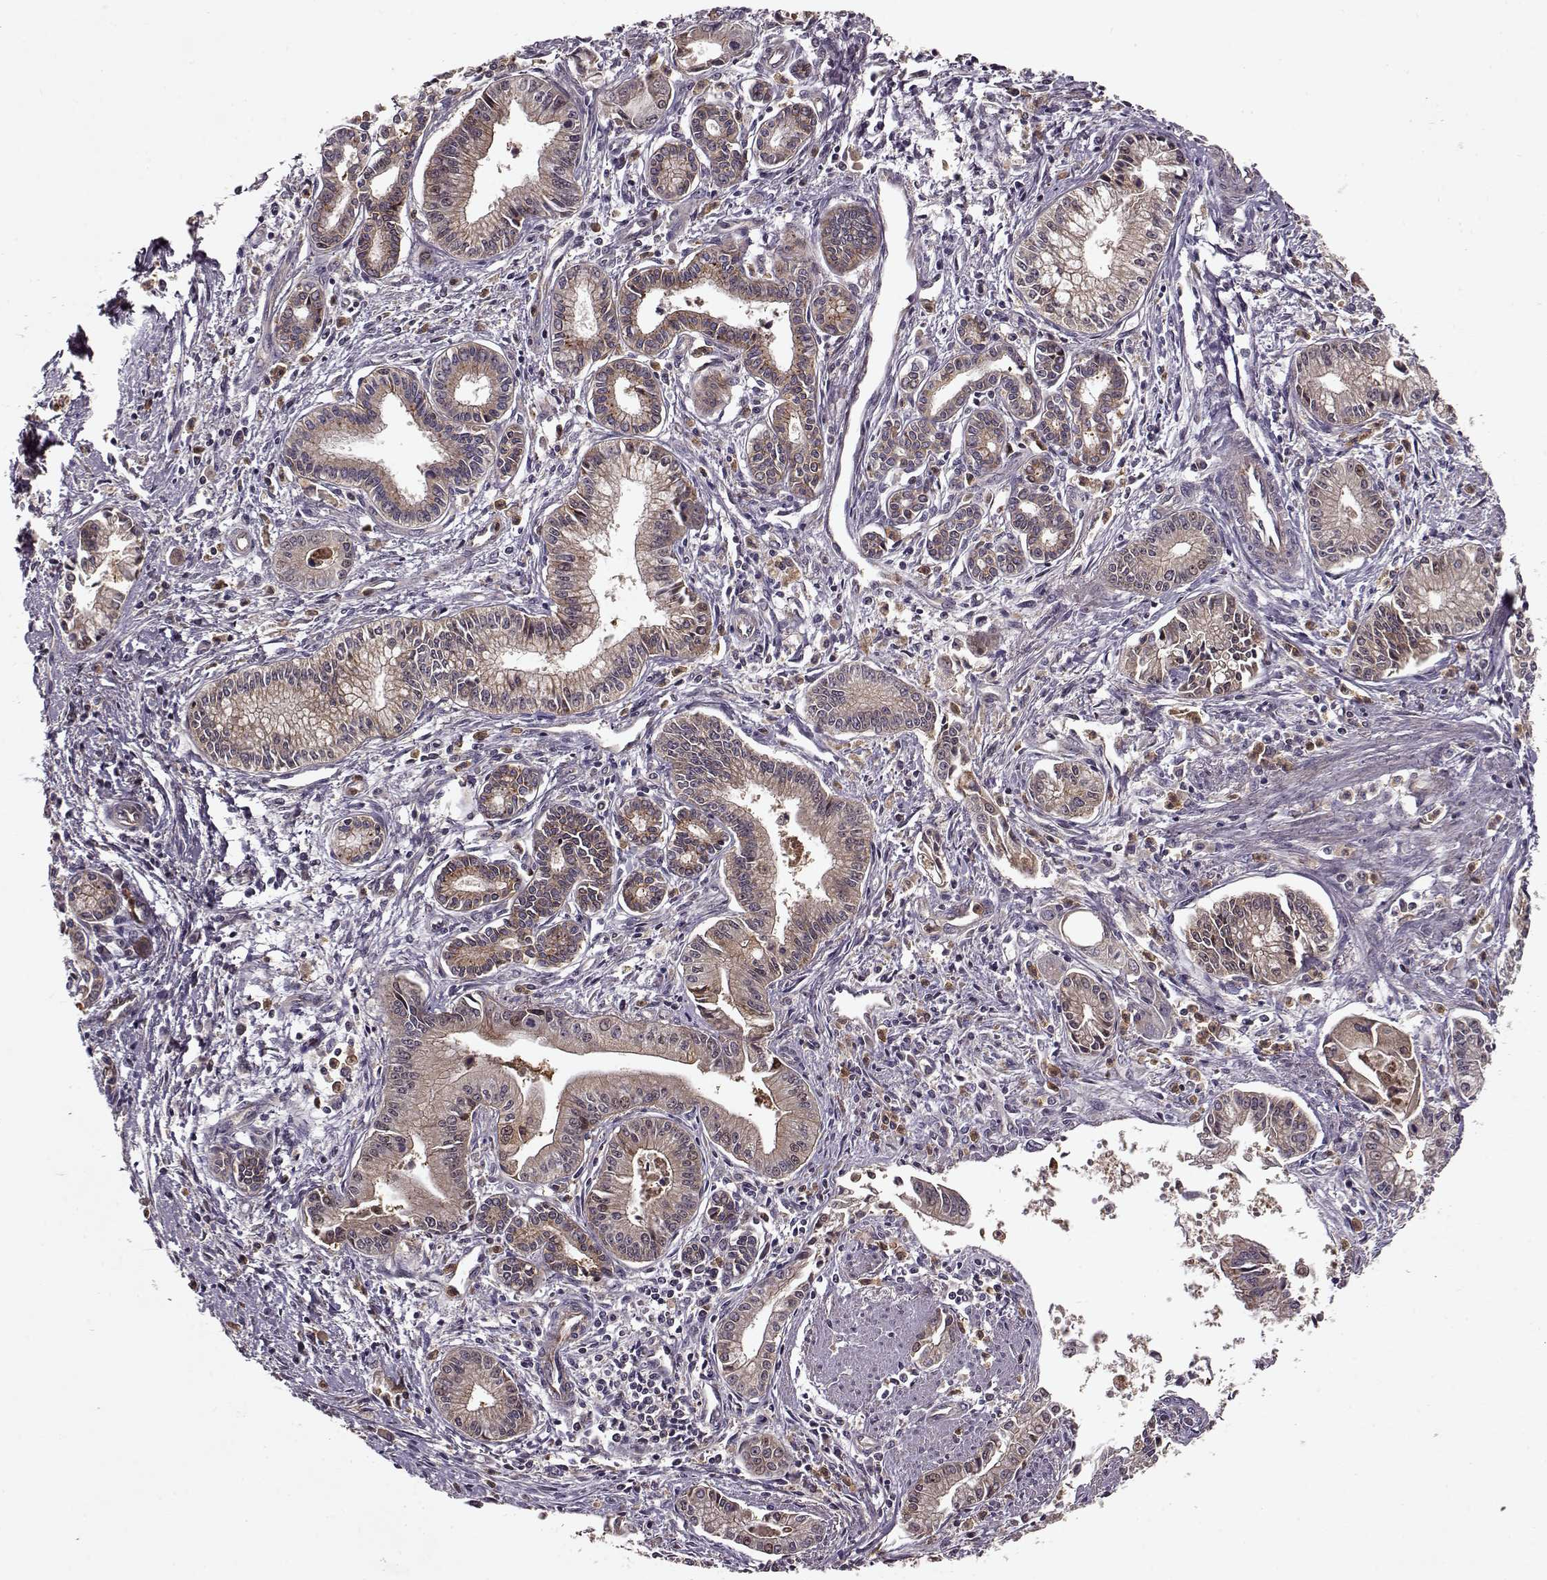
{"staining": {"intensity": "weak", "quantity": ">75%", "location": "cytoplasmic/membranous"}, "tissue": "pancreatic cancer", "cell_type": "Tumor cells", "image_type": "cancer", "snomed": [{"axis": "morphology", "description": "Adenocarcinoma, NOS"}, {"axis": "topography", "description": "Pancreas"}], "caption": "This micrograph reveals immunohistochemistry staining of human pancreatic adenocarcinoma, with low weak cytoplasmic/membranous expression in approximately >75% of tumor cells.", "gene": "IFRD2", "patient": {"sex": "female", "age": 65}}